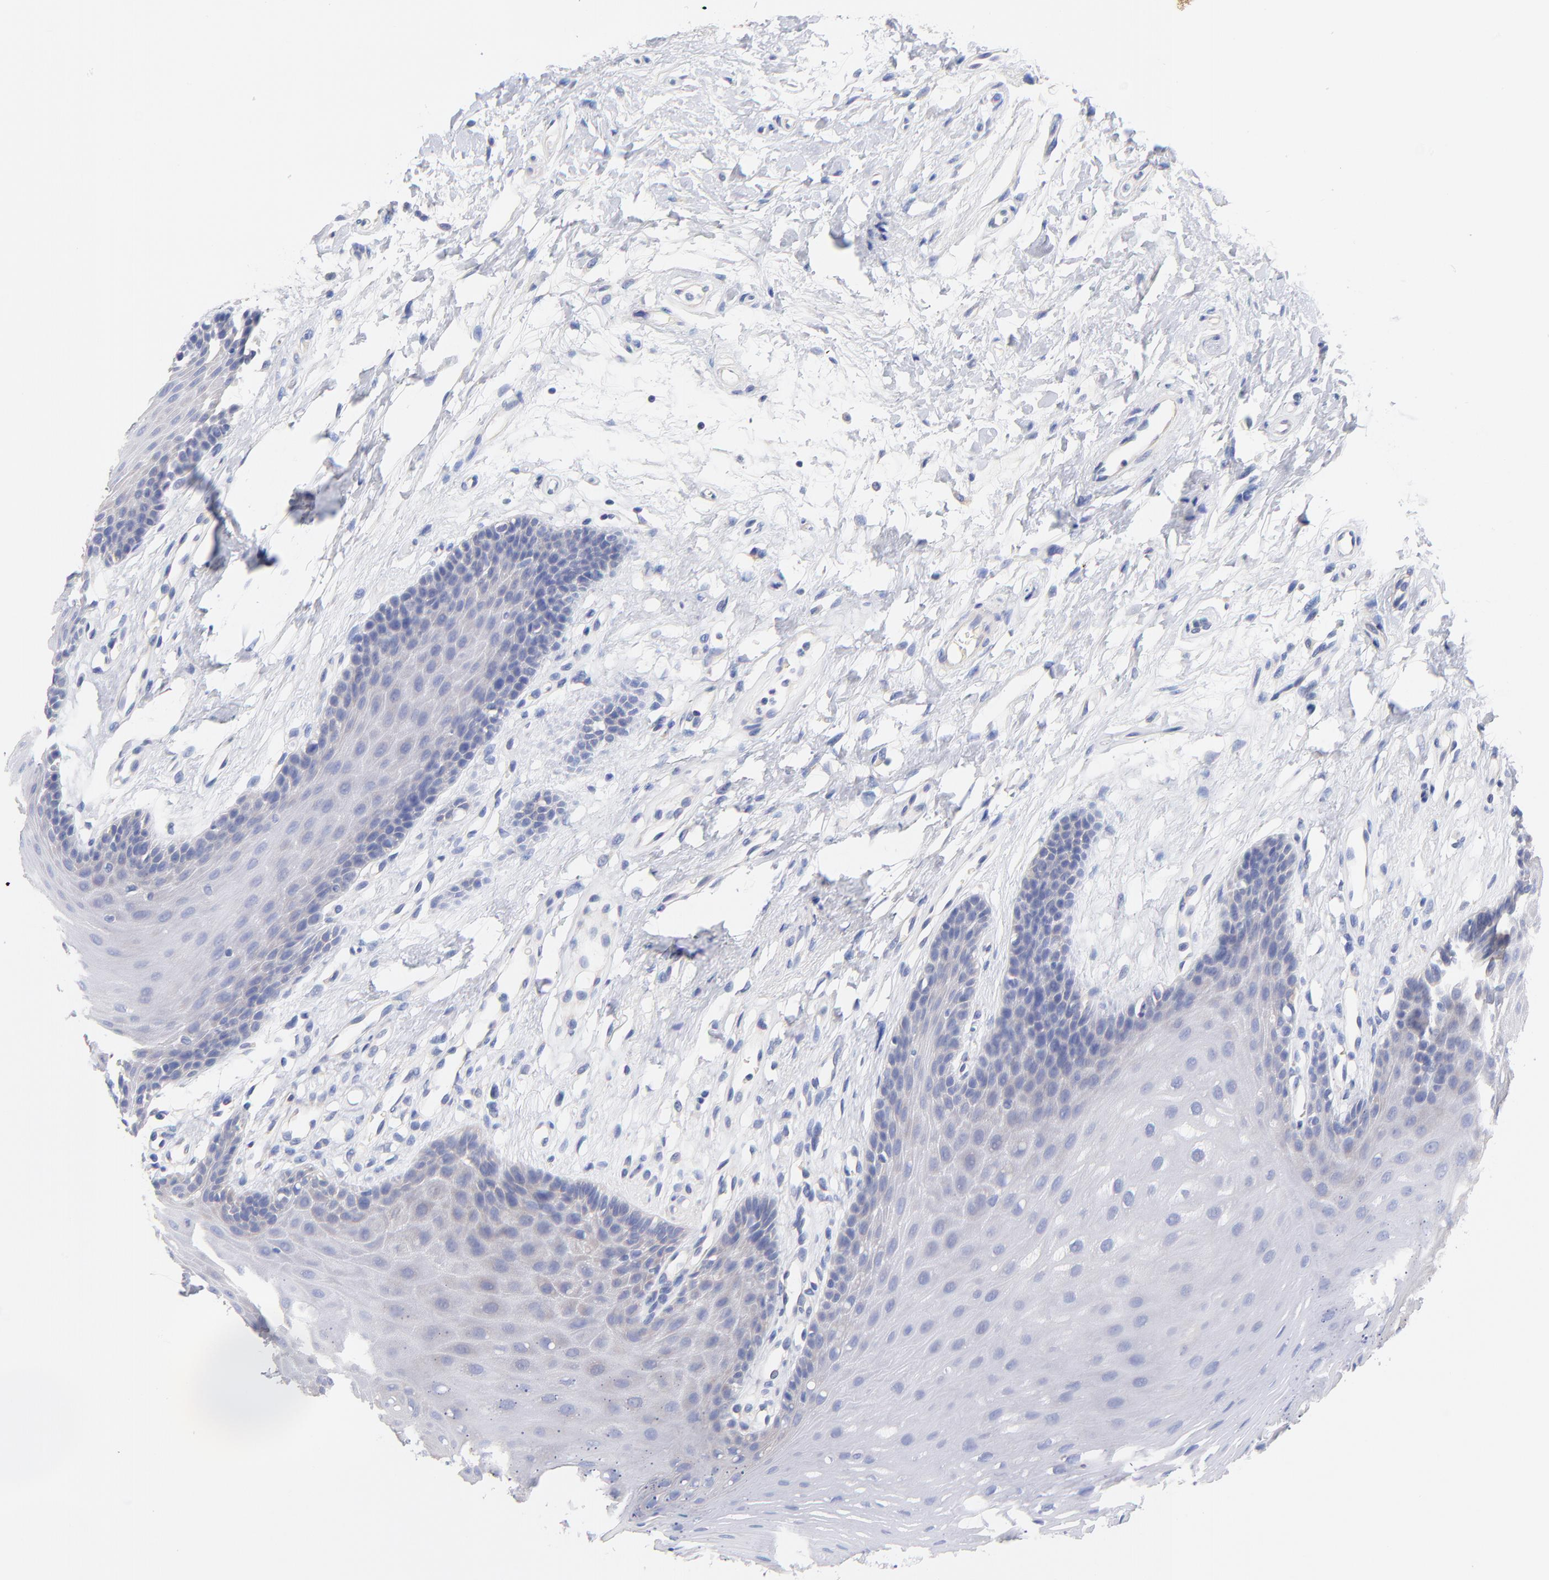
{"staining": {"intensity": "negative", "quantity": "none", "location": "none"}, "tissue": "oral mucosa", "cell_type": "Squamous epithelial cells", "image_type": "normal", "snomed": [{"axis": "morphology", "description": "Normal tissue, NOS"}, {"axis": "topography", "description": "Oral tissue"}], "caption": "An IHC image of unremarkable oral mucosa is shown. There is no staining in squamous epithelial cells of oral mucosa.", "gene": "TNFRSF13C", "patient": {"sex": "male", "age": 62}}